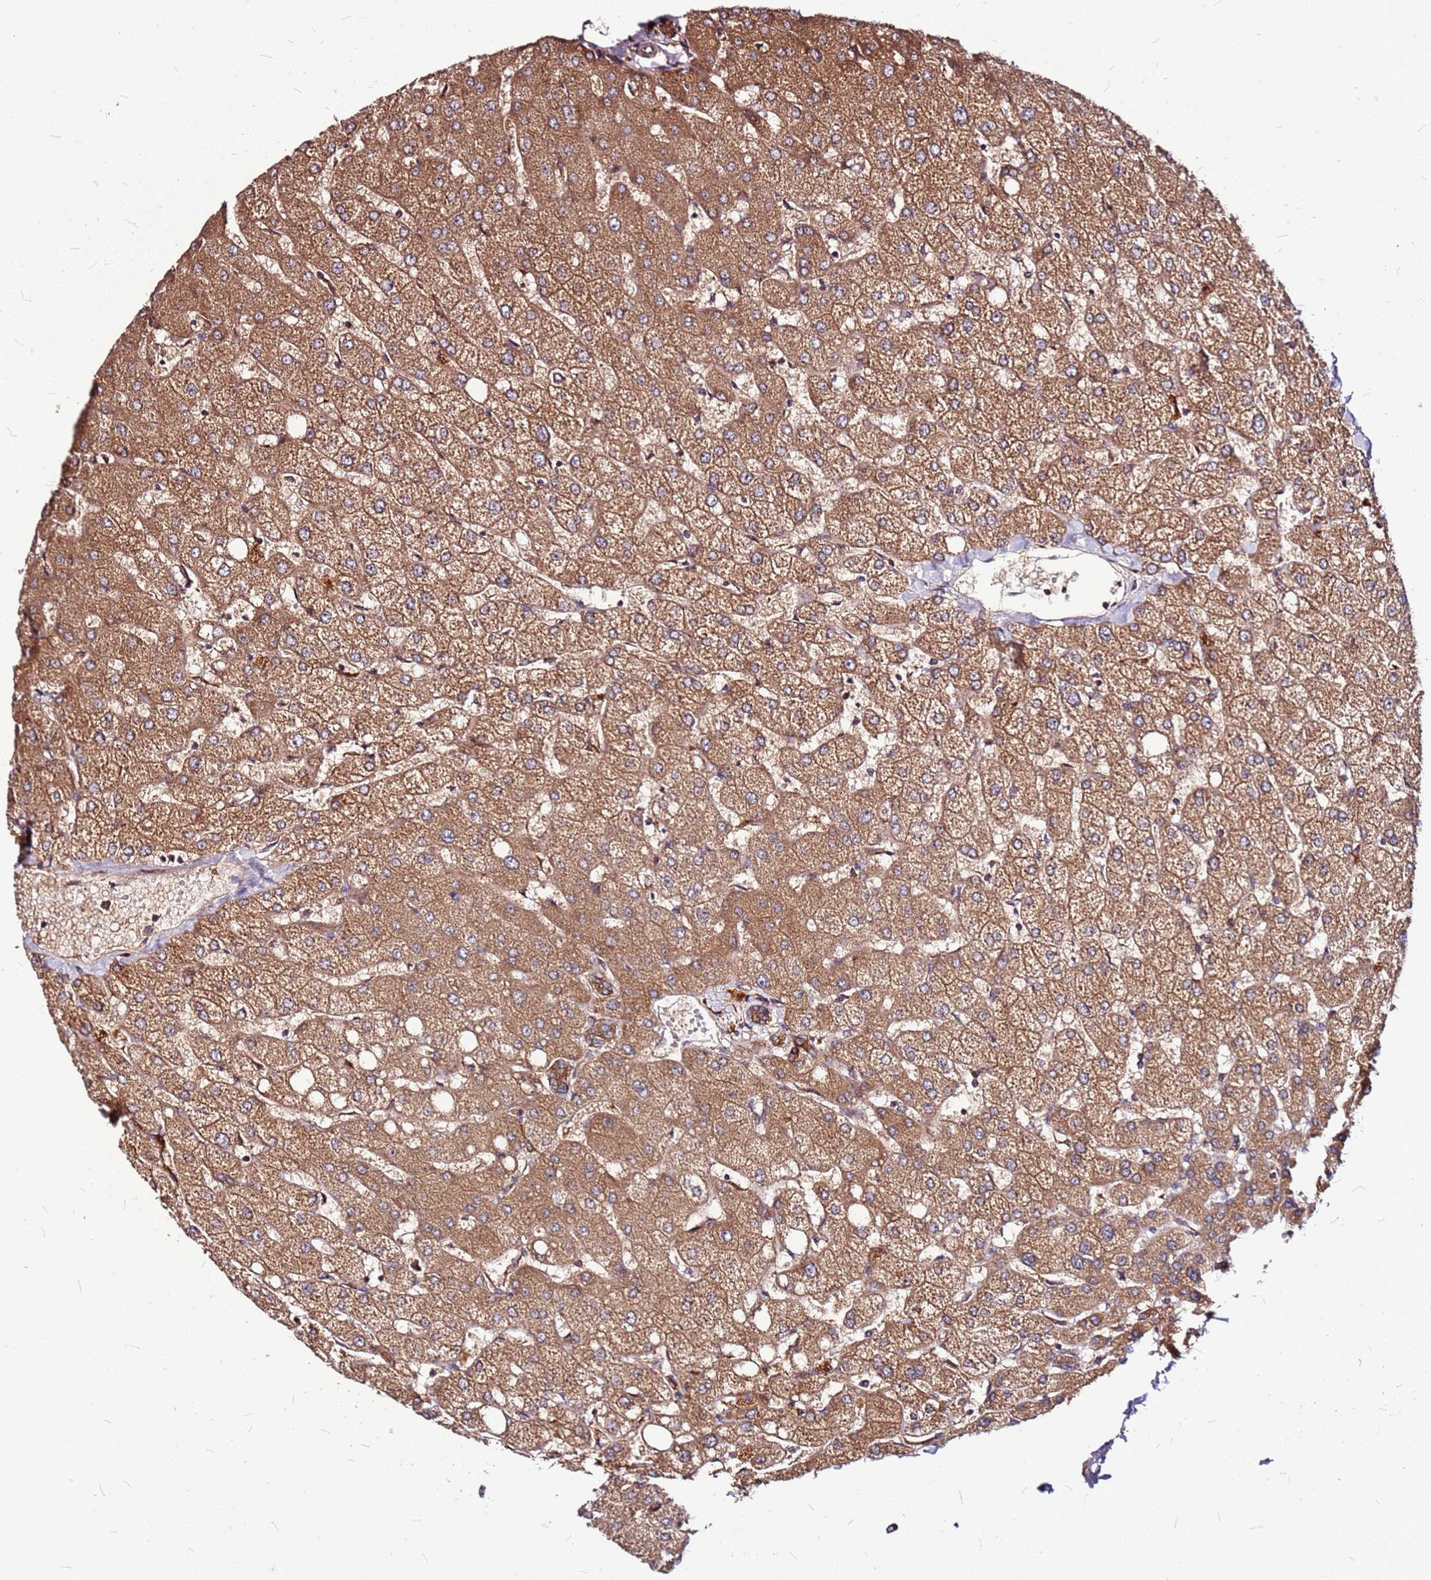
{"staining": {"intensity": "moderate", "quantity": ">75%", "location": "cytoplasmic/membranous"}, "tissue": "liver", "cell_type": "Cholangiocytes", "image_type": "normal", "snomed": [{"axis": "morphology", "description": "Normal tissue, NOS"}, {"axis": "topography", "description": "Liver"}], "caption": "Immunohistochemistry (IHC) of benign liver shows medium levels of moderate cytoplasmic/membranous staining in about >75% of cholangiocytes.", "gene": "LYPLAL1", "patient": {"sex": "female", "age": 54}}